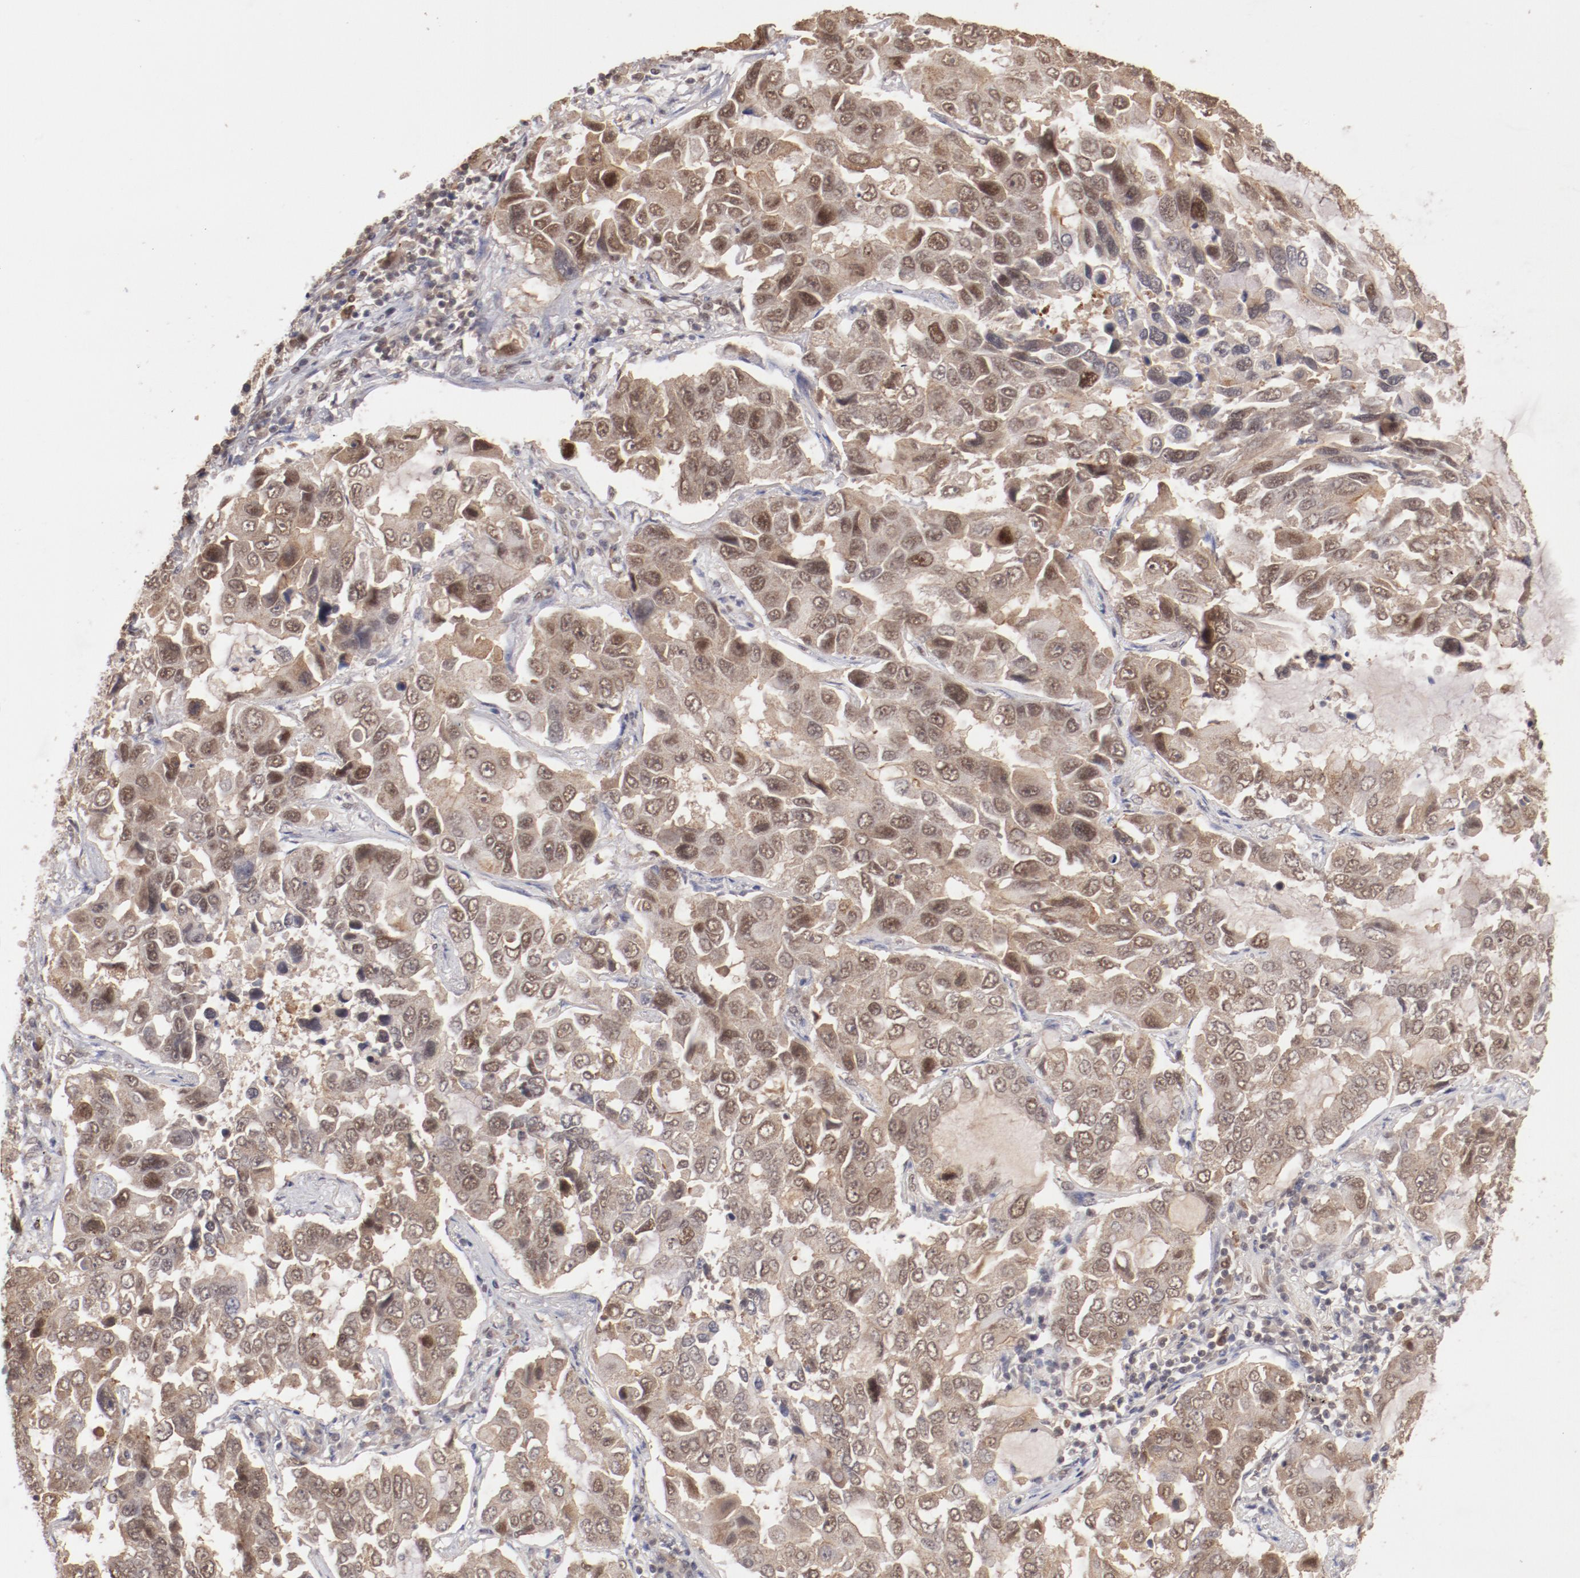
{"staining": {"intensity": "moderate", "quantity": ">75%", "location": "cytoplasmic/membranous,nuclear"}, "tissue": "lung cancer", "cell_type": "Tumor cells", "image_type": "cancer", "snomed": [{"axis": "morphology", "description": "Adenocarcinoma, NOS"}, {"axis": "topography", "description": "Lung"}], "caption": "Protein analysis of lung adenocarcinoma tissue reveals moderate cytoplasmic/membranous and nuclear expression in about >75% of tumor cells. (IHC, brightfield microscopy, high magnification).", "gene": "CLOCK", "patient": {"sex": "male", "age": 64}}